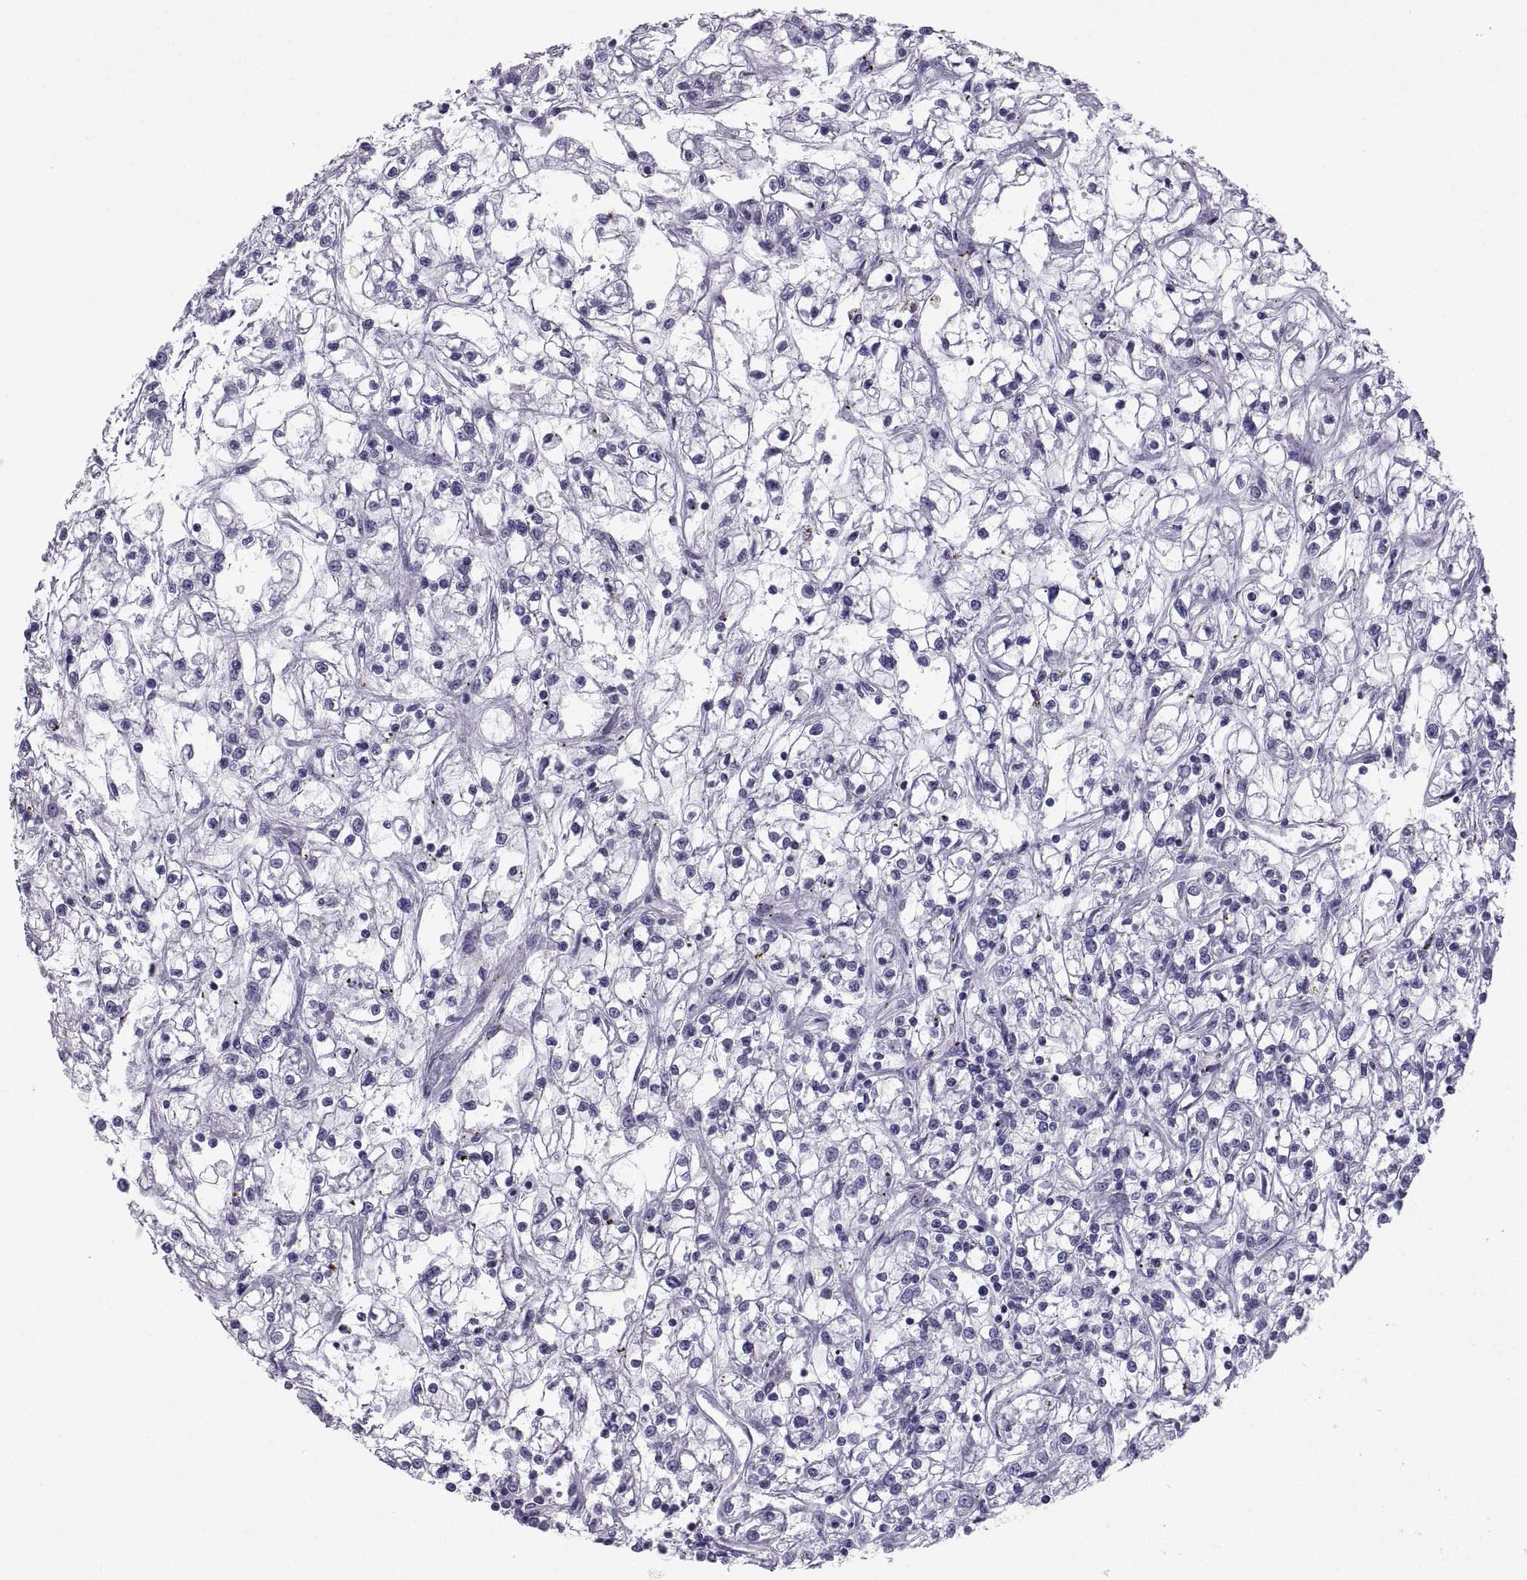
{"staining": {"intensity": "negative", "quantity": "none", "location": "none"}, "tissue": "renal cancer", "cell_type": "Tumor cells", "image_type": "cancer", "snomed": [{"axis": "morphology", "description": "Adenocarcinoma, NOS"}, {"axis": "topography", "description": "Kidney"}], "caption": "IHC of renal cancer (adenocarcinoma) exhibits no positivity in tumor cells.", "gene": "PCSK1N", "patient": {"sex": "female", "age": 59}}